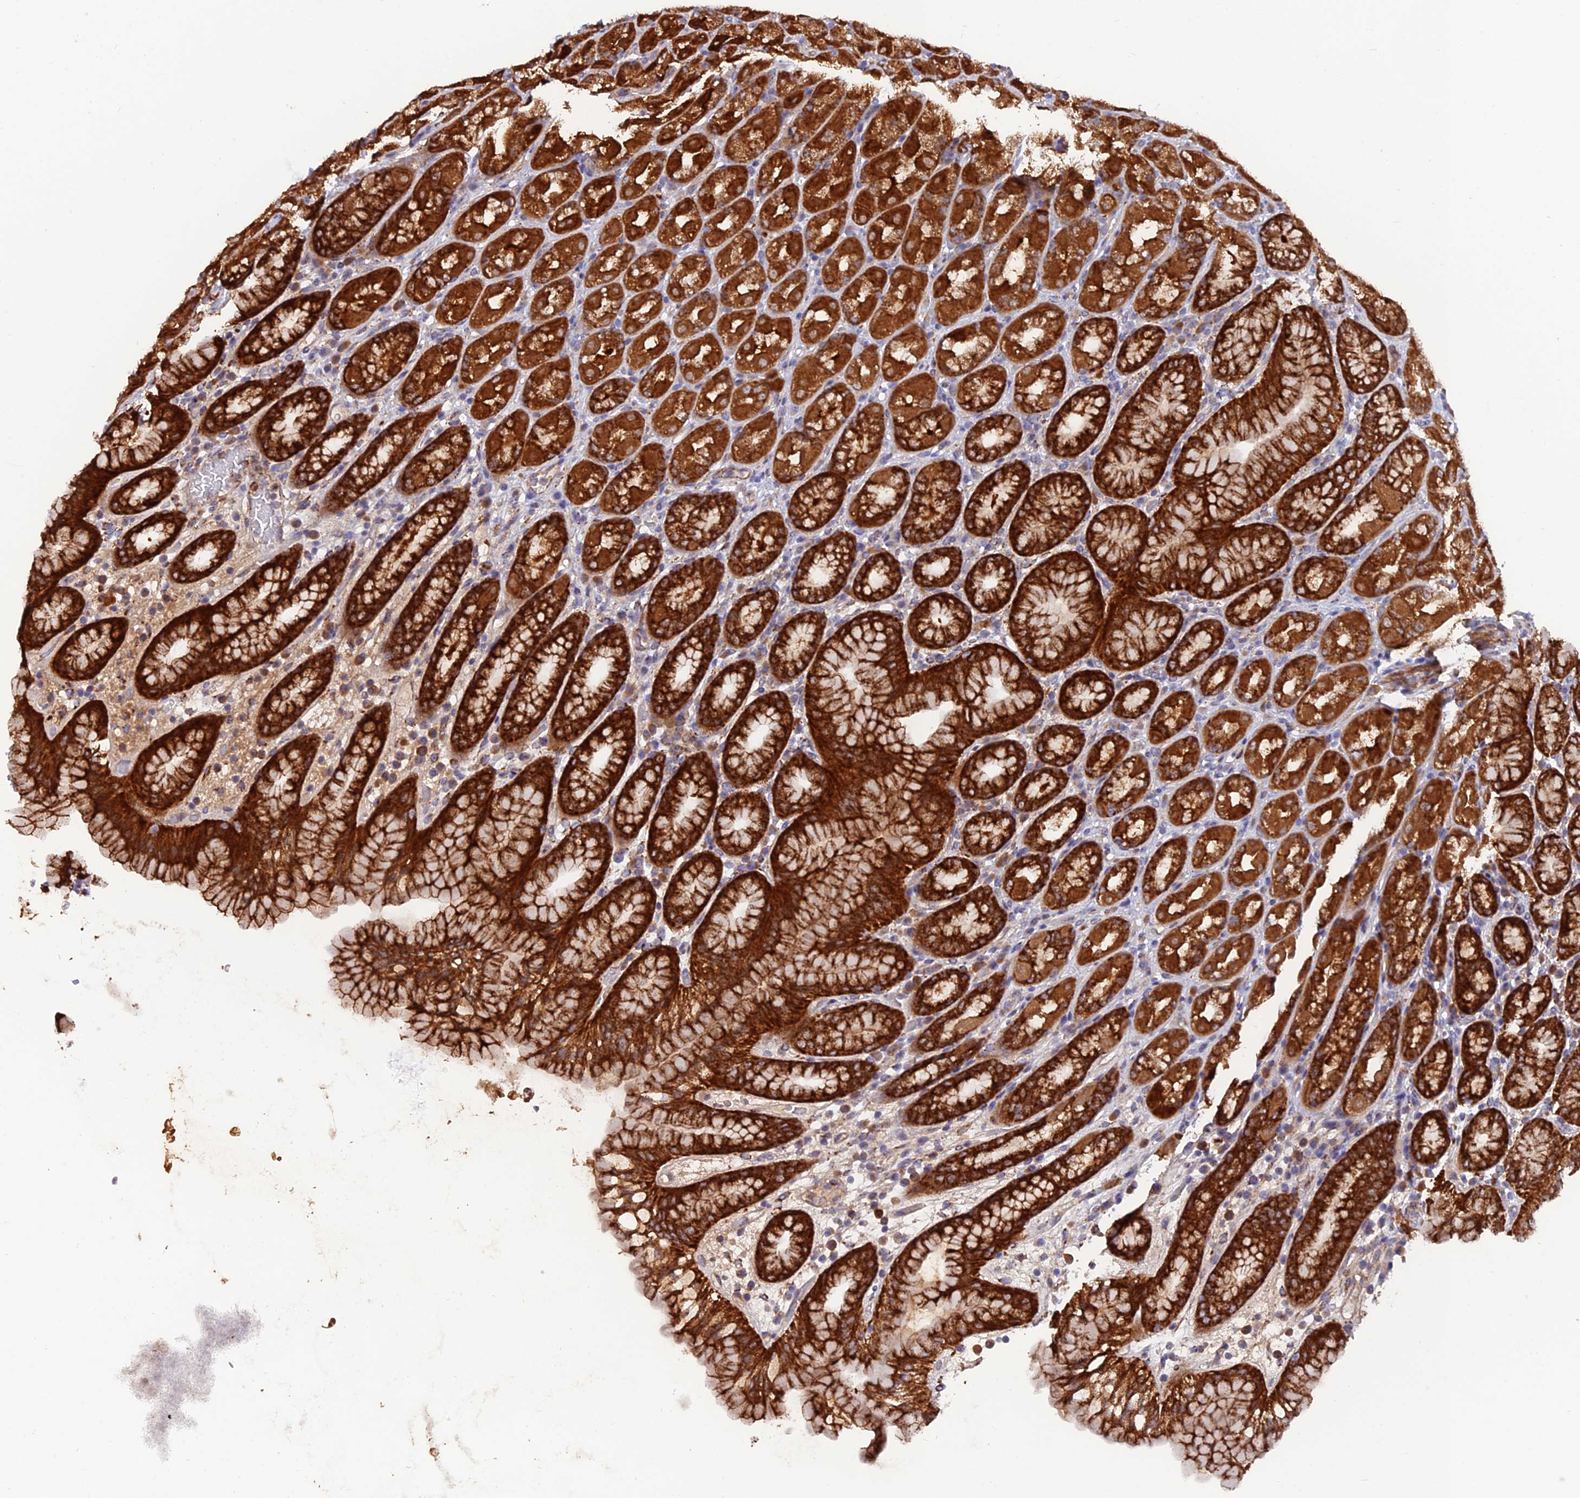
{"staining": {"intensity": "strong", "quantity": ">75%", "location": "cytoplasmic/membranous"}, "tissue": "stomach", "cell_type": "Glandular cells", "image_type": "normal", "snomed": [{"axis": "morphology", "description": "Normal tissue, NOS"}, {"axis": "topography", "description": "Stomach, upper"}], "caption": "High-power microscopy captured an immunohistochemistry micrograph of normal stomach, revealing strong cytoplasmic/membranous positivity in about >75% of glandular cells. The staining was performed using DAB to visualize the protein expression in brown, while the nuclei were stained in blue with hematoxylin (Magnification: 20x).", "gene": "TIGD6", "patient": {"sex": "male", "age": 68}}